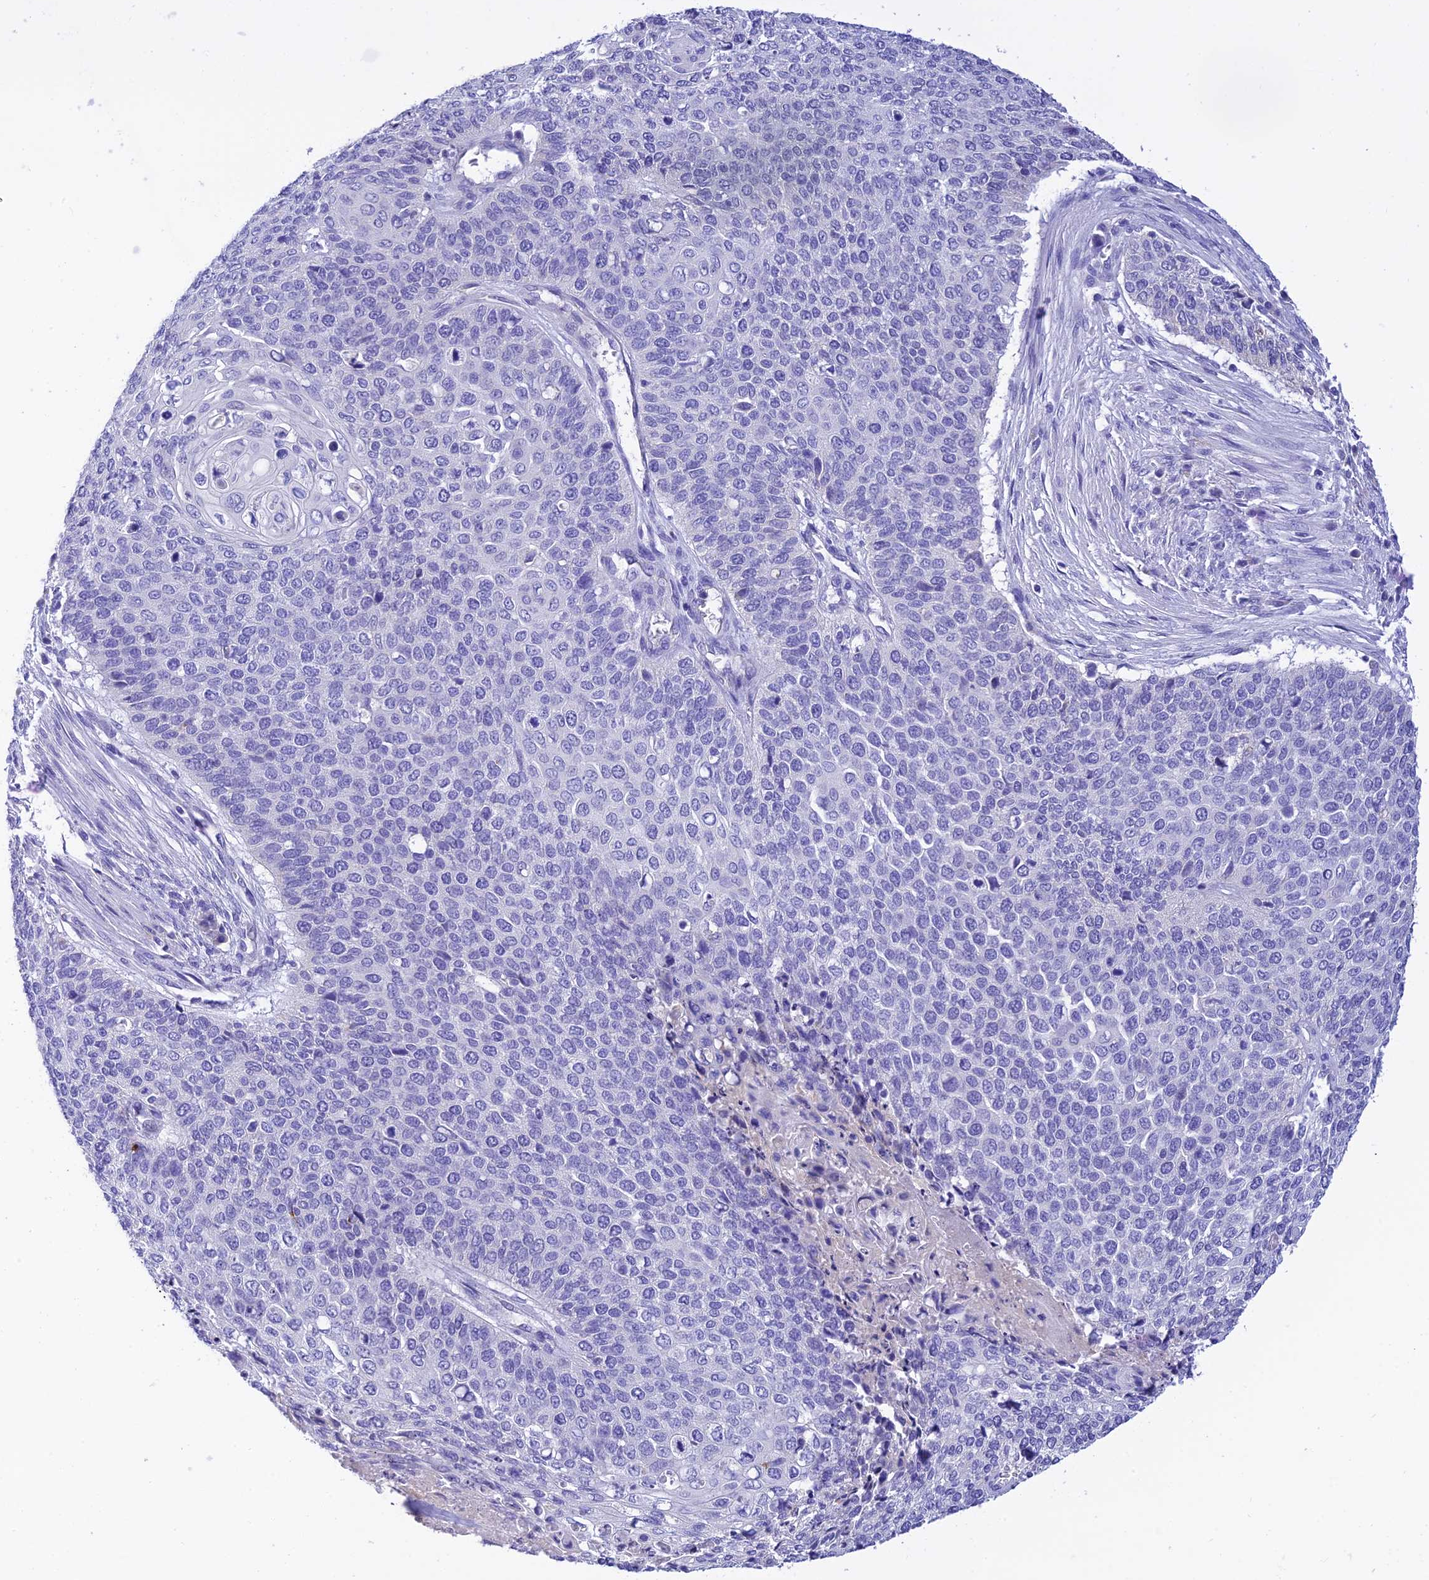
{"staining": {"intensity": "negative", "quantity": "none", "location": "none"}, "tissue": "cervical cancer", "cell_type": "Tumor cells", "image_type": "cancer", "snomed": [{"axis": "morphology", "description": "Squamous cell carcinoma, NOS"}, {"axis": "topography", "description": "Cervix"}], "caption": "Tumor cells show no significant protein positivity in cervical squamous cell carcinoma.", "gene": "MS4A5", "patient": {"sex": "female", "age": 39}}